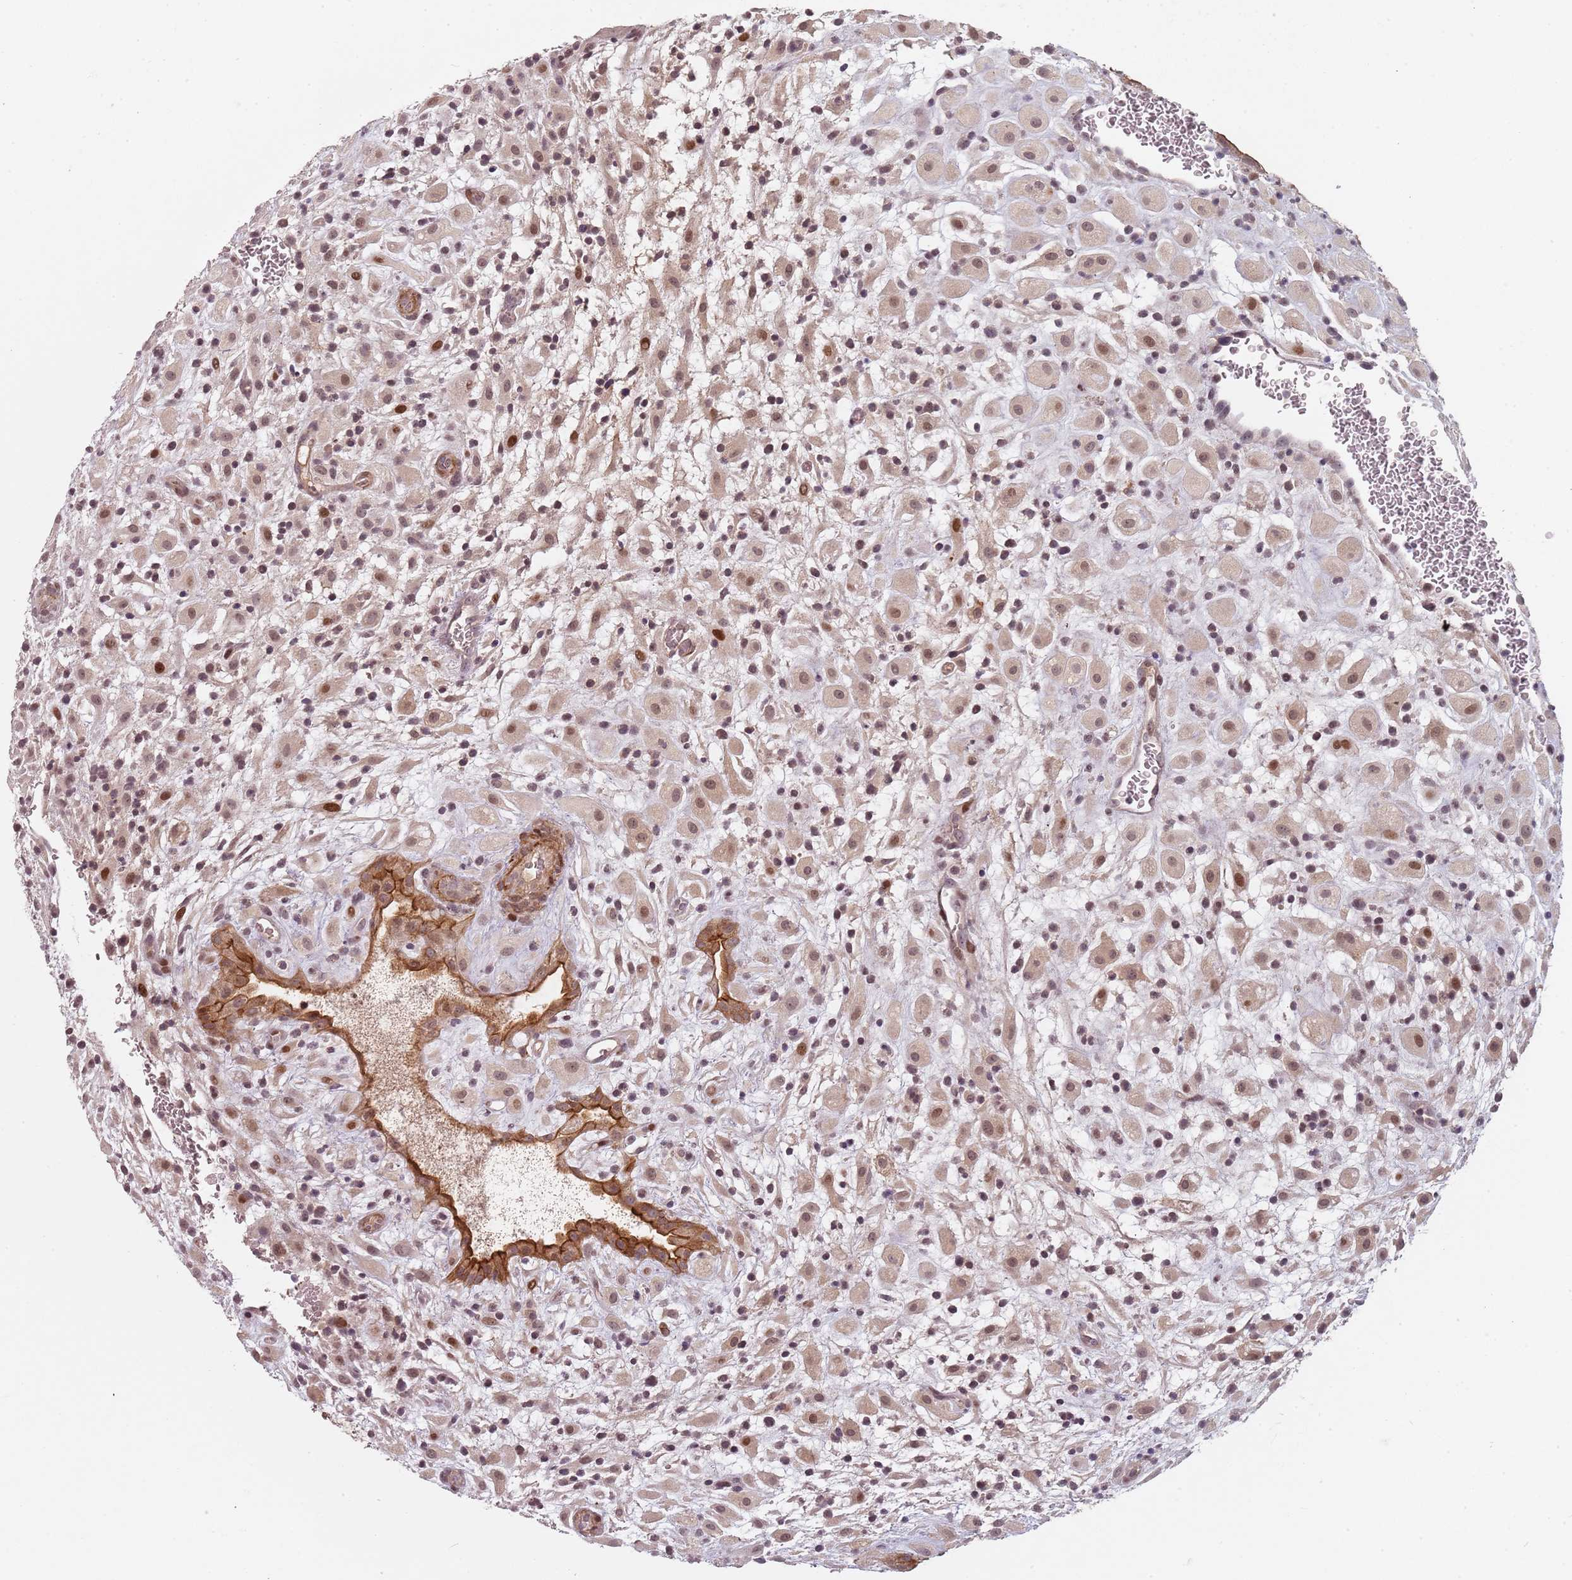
{"staining": {"intensity": "strong", "quantity": ">75%", "location": "cytoplasmic/membranous"}, "tissue": "placenta", "cell_type": "Decidual cells", "image_type": "normal", "snomed": [{"axis": "morphology", "description": "Normal tissue, NOS"}, {"axis": "topography", "description": "Placenta"}], "caption": "Strong cytoplasmic/membranous expression for a protein is identified in about >75% of decidual cells of benign placenta using immunohistochemistry (IHC).", "gene": "RPS6KA2", "patient": {"sex": "female", "age": 35}}